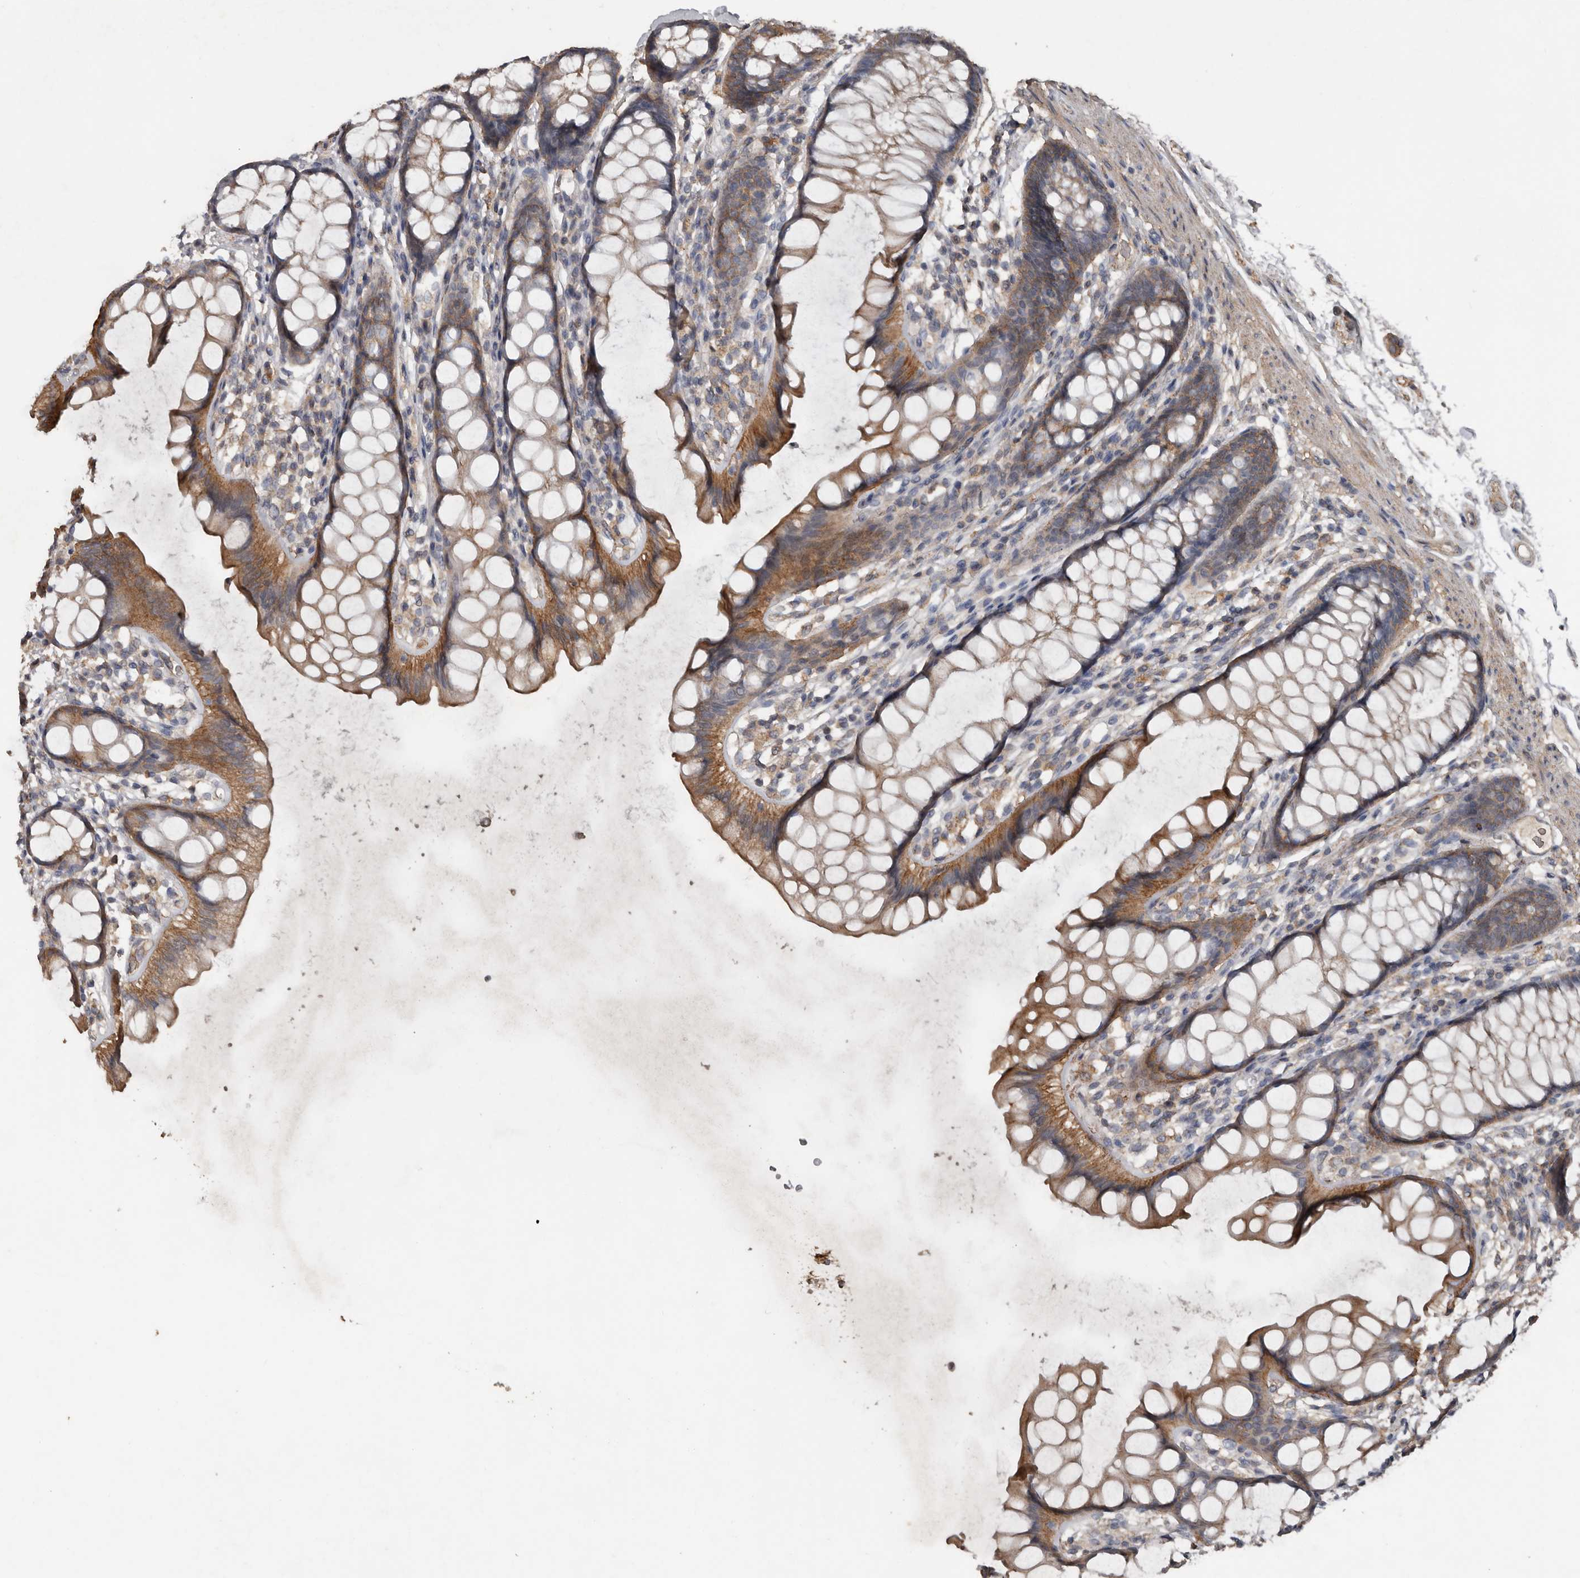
{"staining": {"intensity": "moderate", "quantity": ">75%", "location": "cytoplasmic/membranous"}, "tissue": "rectum", "cell_type": "Glandular cells", "image_type": "normal", "snomed": [{"axis": "morphology", "description": "Normal tissue, NOS"}, {"axis": "topography", "description": "Rectum"}], "caption": "A medium amount of moderate cytoplasmic/membranous staining is identified in about >75% of glandular cells in normal rectum. (IHC, brightfield microscopy, high magnification).", "gene": "HYAL4", "patient": {"sex": "female", "age": 65}}